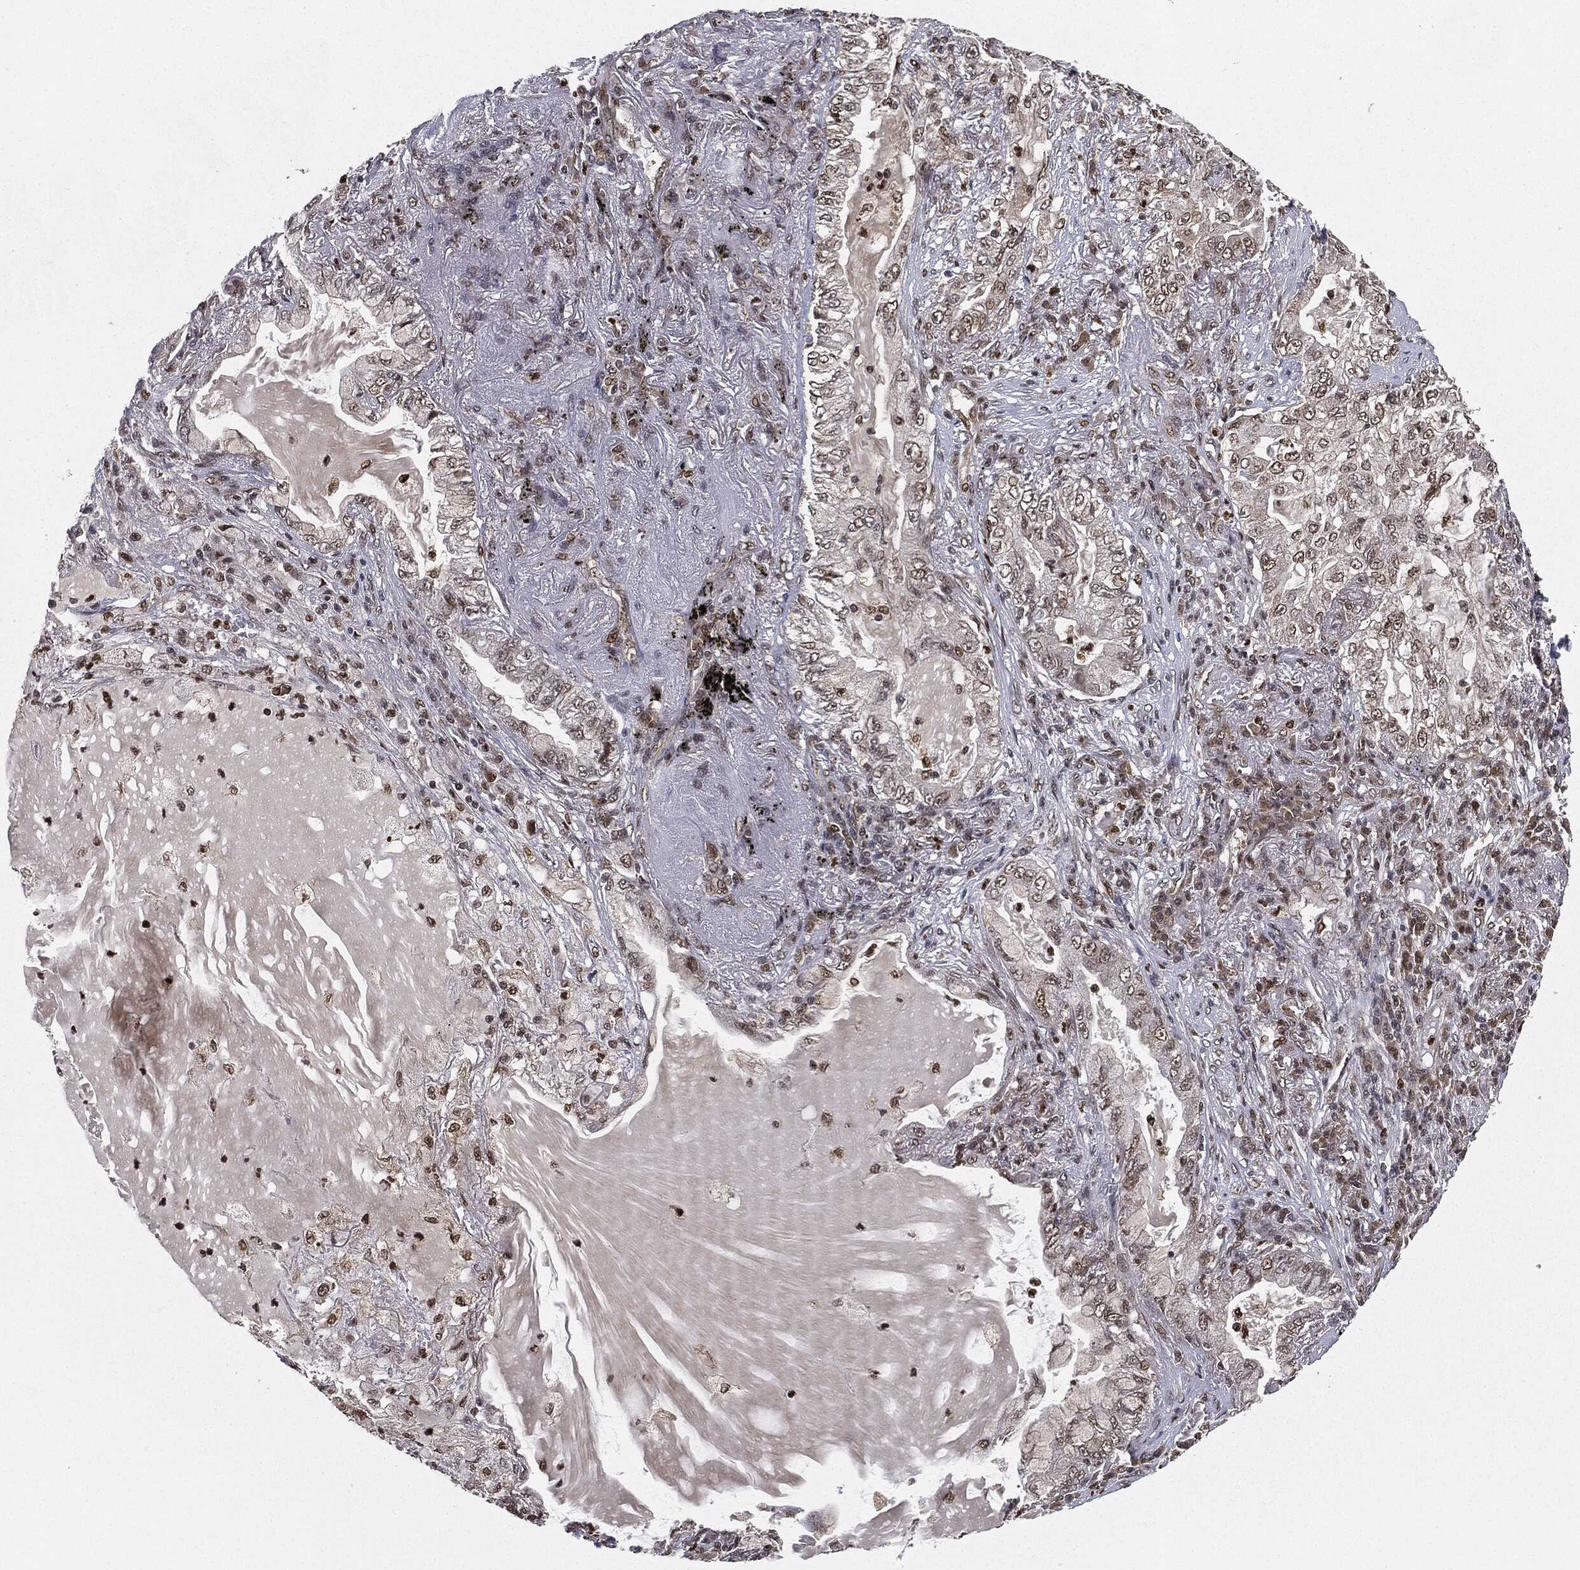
{"staining": {"intensity": "weak", "quantity": "25%-75%", "location": "nuclear"}, "tissue": "lung cancer", "cell_type": "Tumor cells", "image_type": "cancer", "snomed": [{"axis": "morphology", "description": "Adenocarcinoma, NOS"}, {"axis": "topography", "description": "Lung"}], "caption": "Human lung adenocarcinoma stained with a brown dye shows weak nuclear positive positivity in about 25%-75% of tumor cells.", "gene": "TBC1D22A", "patient": {"sex": "female", "age": 73}}